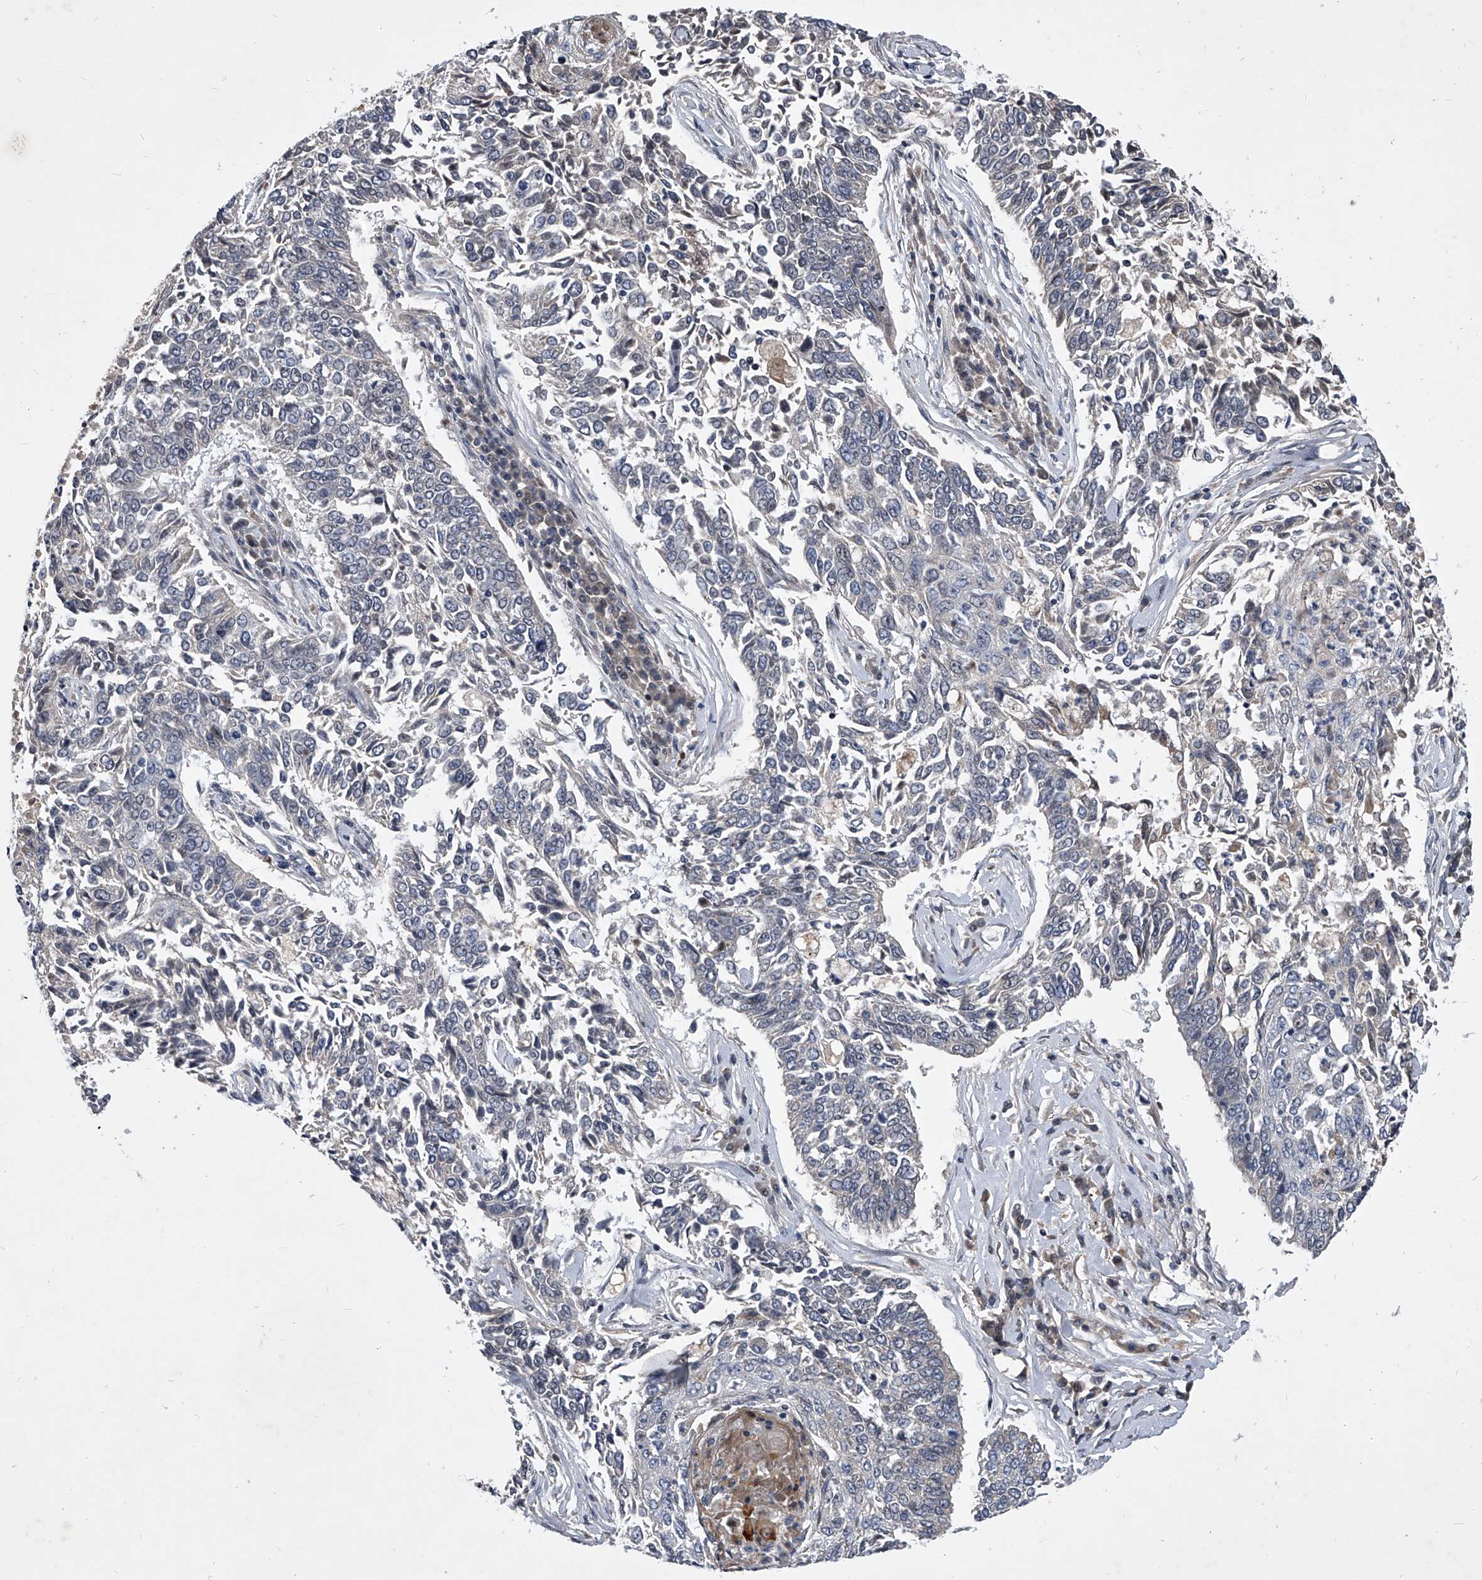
{"staining": {"intensity": "negative", "quantity": "none", "location": "none"}, "tissue": "lung cancer", "cell_type": "Tumor cells", "image_type": "cancer", "snomed": [{"axis": "morphology", "description": "Normal tissue, NOS"}, {"axis": "morphology", "description": "Squamous cell carcinoma, NOS"}, {"axis": "topography", "description": "Cartilage tissue"}, {"axis": "topography", "description": "Bronchus"}, {"axis": "topography", "description": "Lung"}], "caption": "A photomicrograph of human lung cancer is negative for staining in tumor cells.", "gene": "ZNF76", "patient": {"sex": "female", "age": 49}}